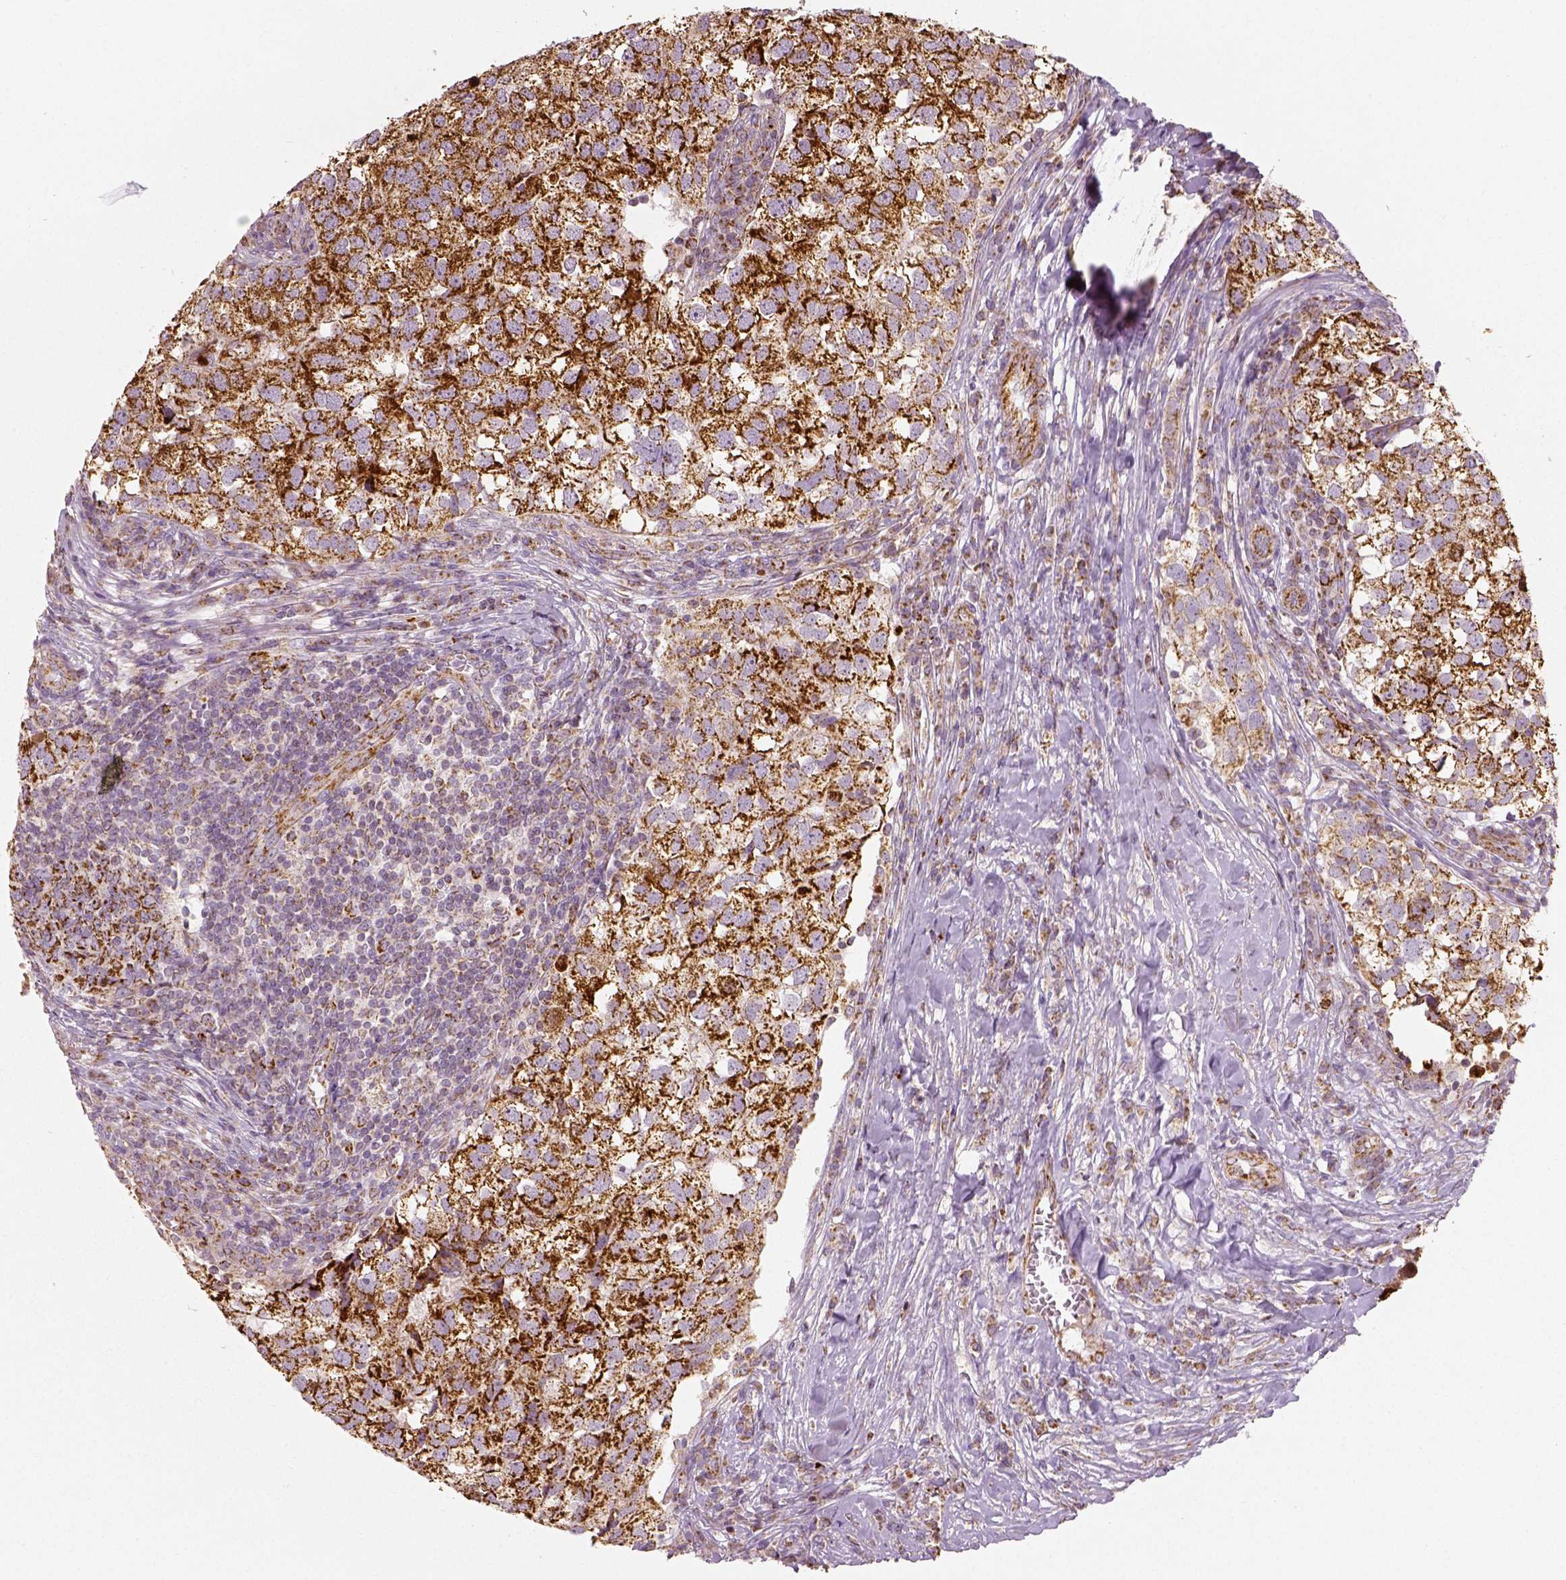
{"staining": {"intensity": "strong", "quantity": ">75%", "location": "cytoplasmic/membranous"}, "tissue": "breast cancer", "cell_type": "Tumor cells", "image_type": "cancer", "snomed": [{"axis": "morphology", "description": "Duct carcinoma"}, {"axis": "topography", "description": "Breast"}], "caption": "Protein staining by immunohistochemistry displays strong cytoplasmic/membranous positivity in about >75% of tumor cells in breast cancer. (DAB (3,3'-diaminobenzidine) IHC with brightfield microscopy, high magnification).", "gene": "PGAM5", "patient": {"sex": "female", "age": 30}}